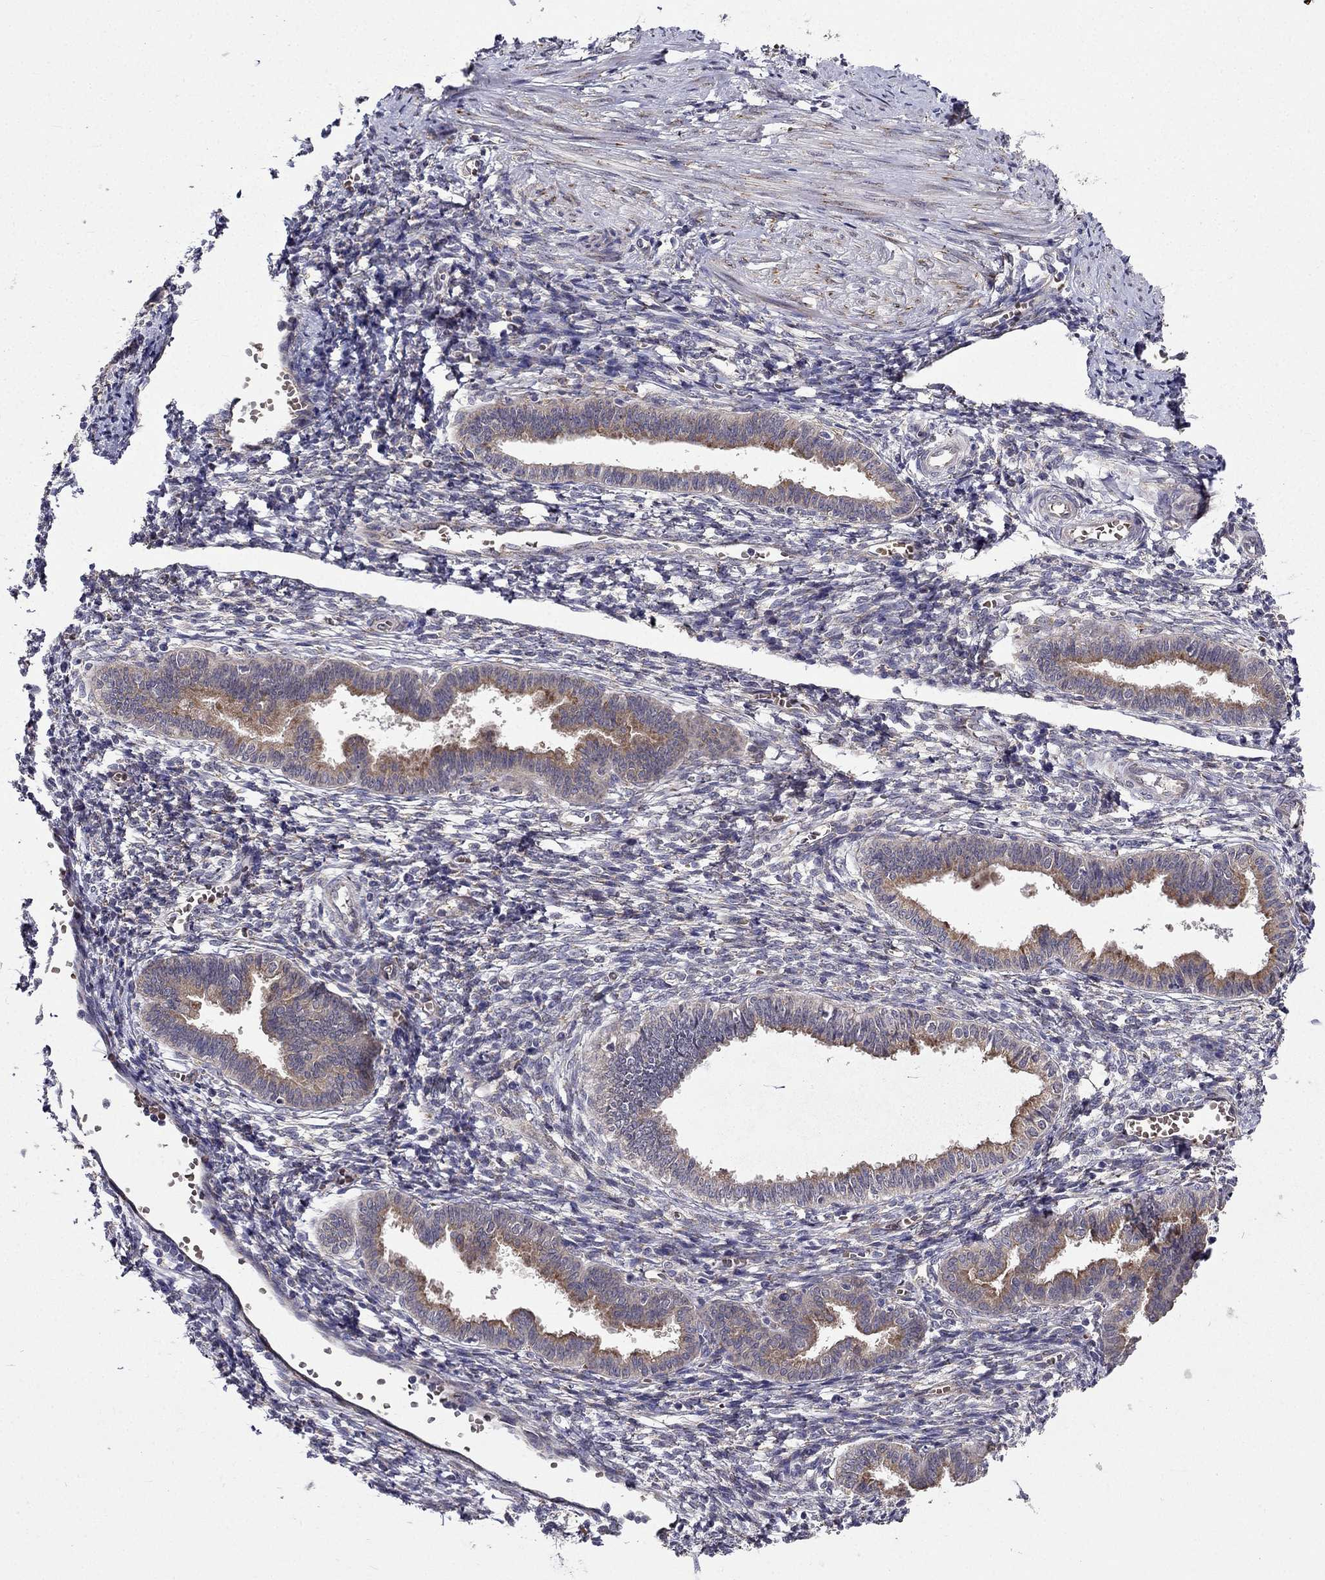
{"staining": {"intensity": "moderate", "quantity": "<25%", "location": "cytoplasmic/membranous"}, "tissue": "endometrium", "cell_type": "Cells in endometrial stroma", "image_type": "normal", "snomed": [{"axis": "morphology", "description": "Normal tissue, NOS"}, {"axis": "topography", "description": "Cervix"}, {"axis": "topography", "description": "Endometrium"}], "caption": "There is low levels of moderate cytoplasmic/membranous positivity in cells in endometrial stroma of normal endometrium, as demonstrated by immunohistochemical staining (brown color).", "gene": "ARHGEF28", "patient": {"sex": "female", "age": 37}}